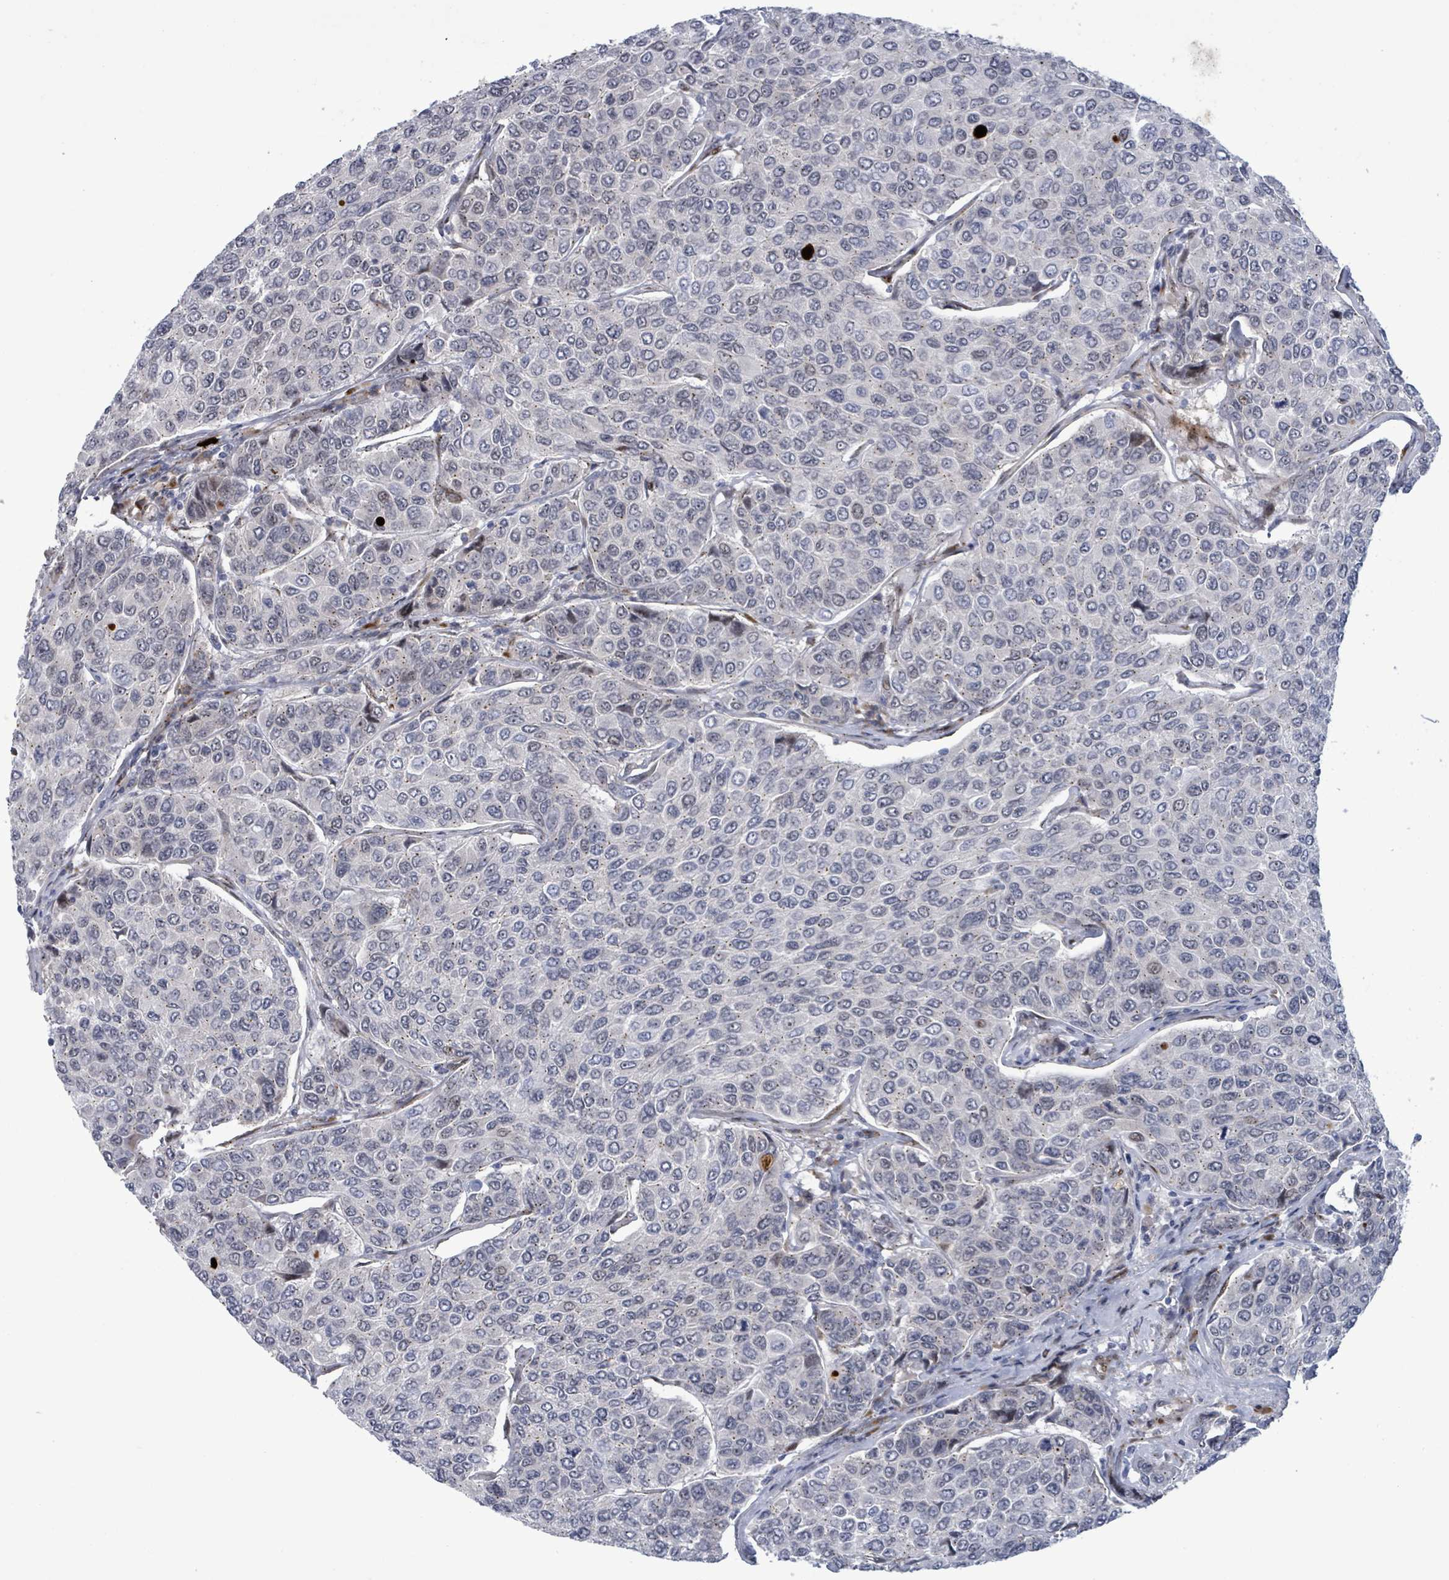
{"staining": {"intensity": "negative", "quantity": "none", "location": "none"}, "tissue": "breast cancer", "cell_type": "Tumor cells", "image_type": "cancer", "snomed": [{"axis": "morphology", "description": "Duct carcinoma"}, {"axis": "topography", "description": "Breast"}], "caption": "The immunohistochemistry (IHC) photomicrograph has no significant expression in tumor cells of breast cancer (infiltrating ductal carcinoma) tissue.", "gene": "TUSC1", "patient": {"sex": "female", "age": 55}}